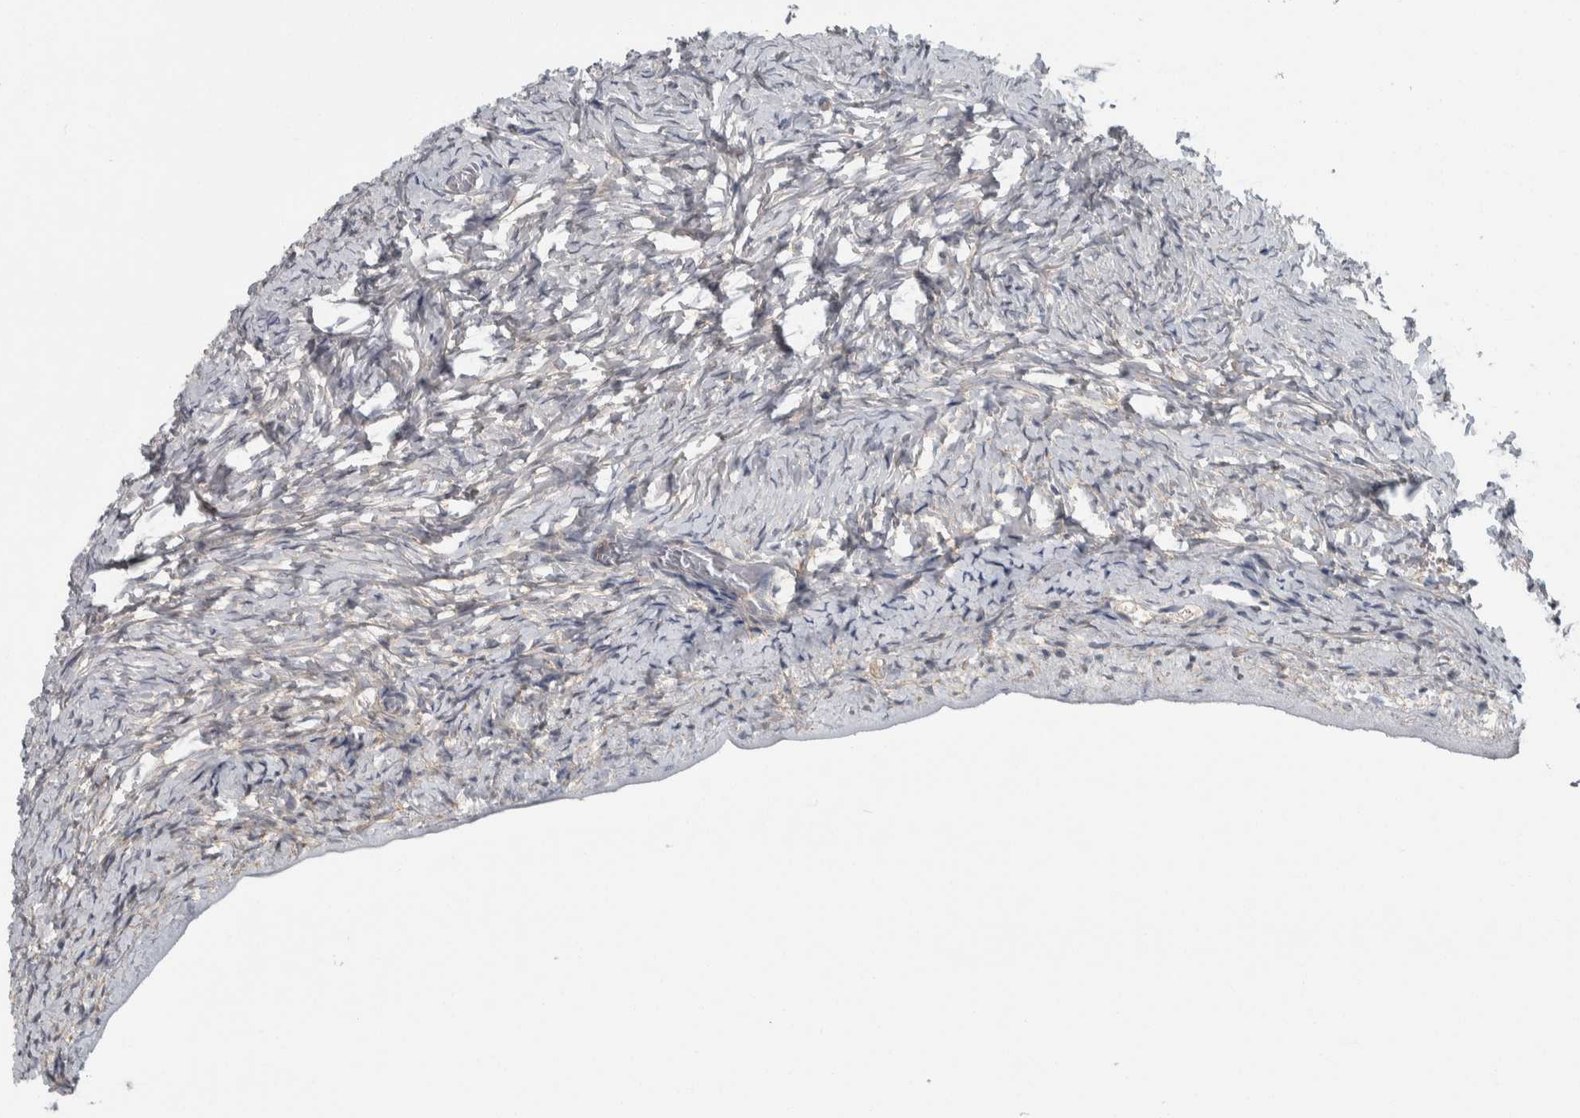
{"staining": {"intensity": "negative", "quantity": "none", "location": "none"}, "tissue": "ovary", "cell_type": "Ovarian stroma cells", "image_type": "normal", "snomed": [{"axis": "morphology", "description": "Normal tissue, NOS"}, {"axis": "topography", "description": "Ovary"}], "caption": "This micrograph is of normal ovary stained with immunohistochemistry to label a protein in brown with the nuclei are counter-stained blue. There is no expression in ovarian stroma cells. The staining was performed using DAB (3,3'-diaminobenzidine) to visualize the protein expression in brown, while the nuclei were stained in blue with hematoxylin (Magnification: 20x).", "gene": "KCNJ3", "patient": {"sex": "female", "age": 27}}